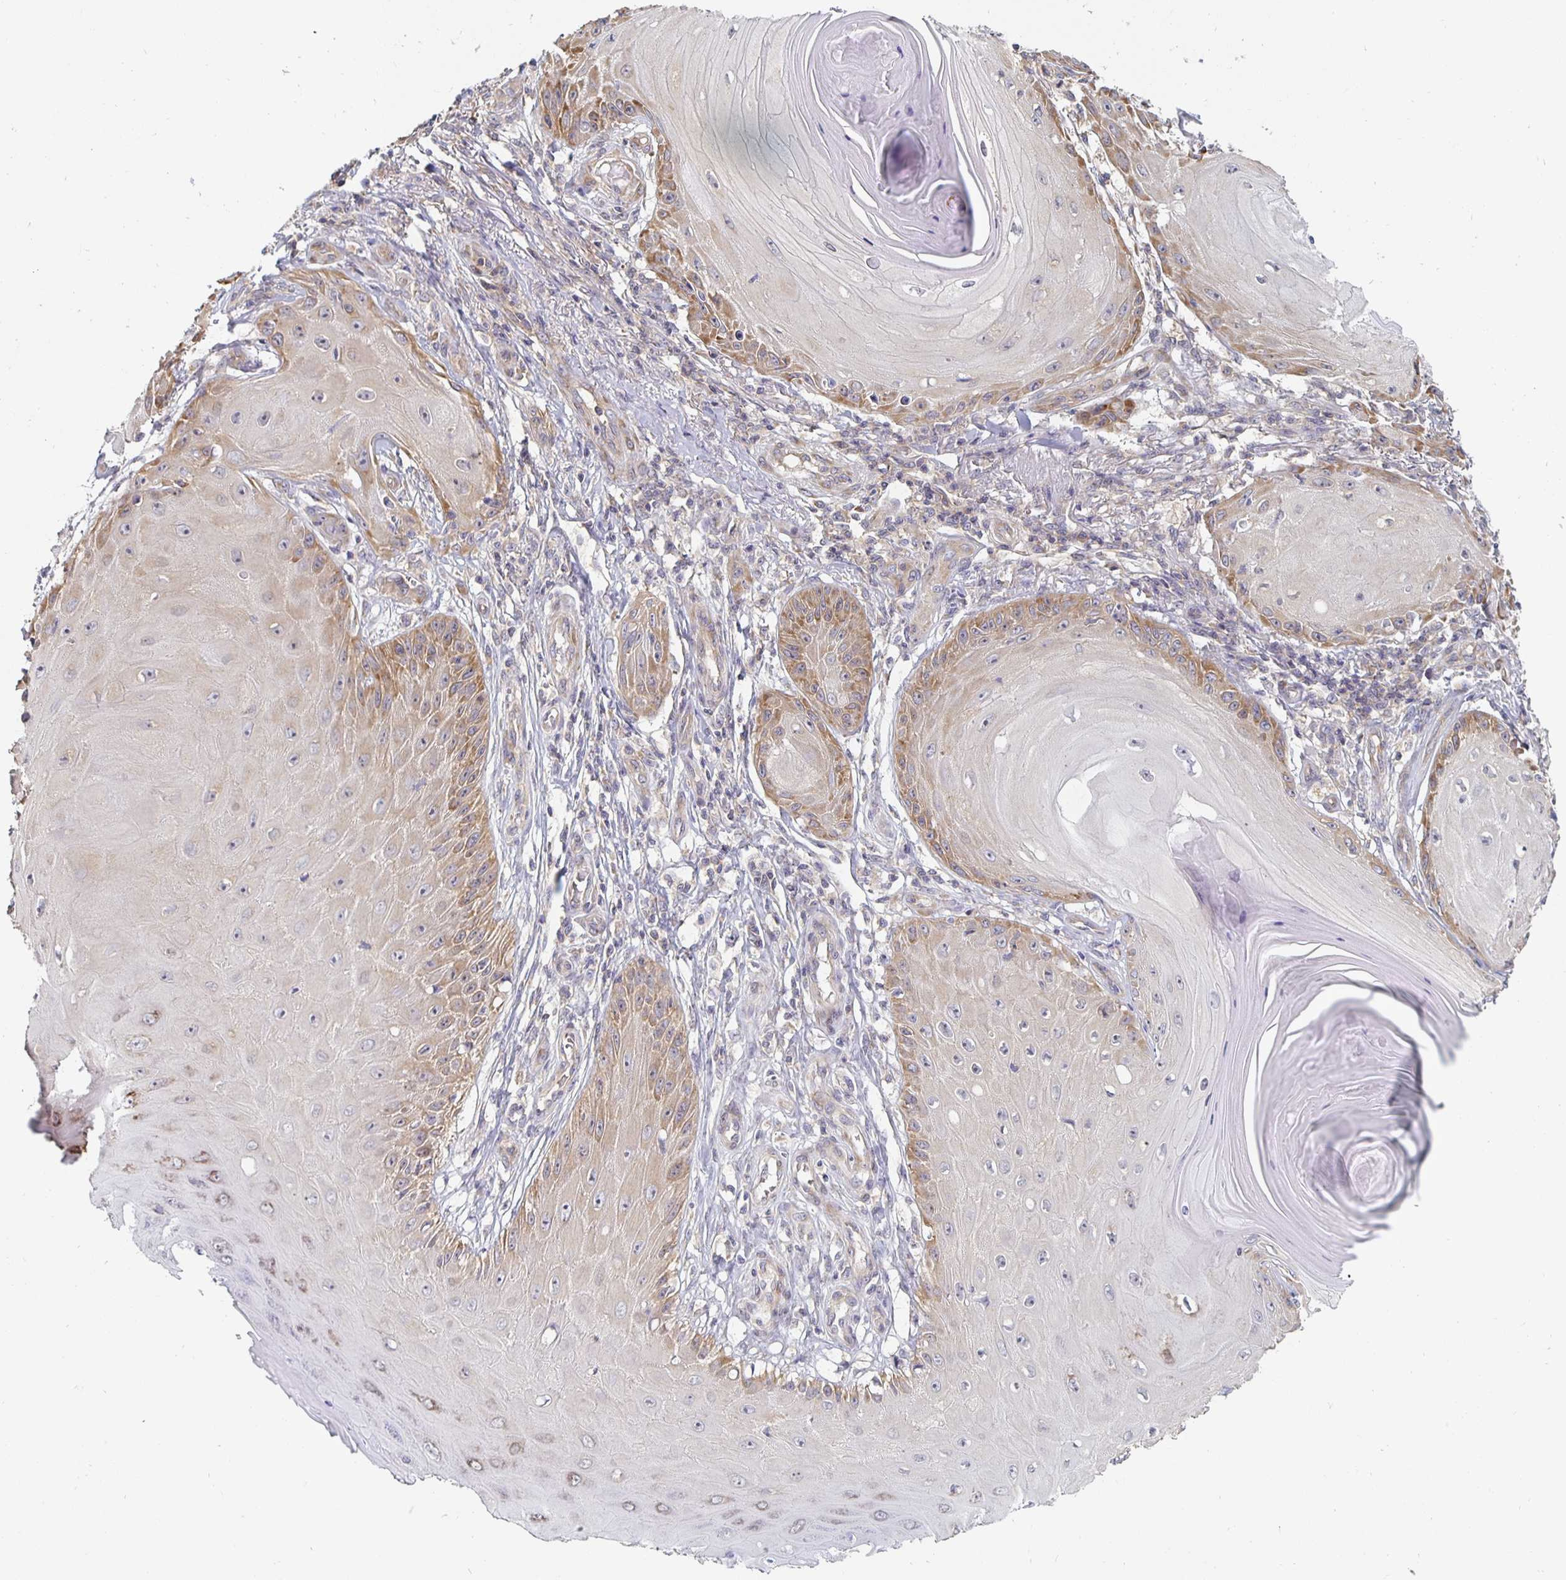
{"staining": {"intensity": "moderate", "quantity": "25%-75%", "location": "cytoplasmic/membranous"}, "tissue": "skin cancer", "cell_type": "Tumor cells", "image_type": "cancer", "snomed": [{"axis": "morphology", "description": "Squamous cell carcinoma, NOS"}, {"axis": "topography", "description": "Skin"}], "caption": "Tumor cells display medium levels of moderate cytoplasmic/membranous positivity in about 25%-75% of cells in human squamous cell carcinoma (skin).", "gene": "PDAP1", "patient": {"sex": "female", "age": 77}}